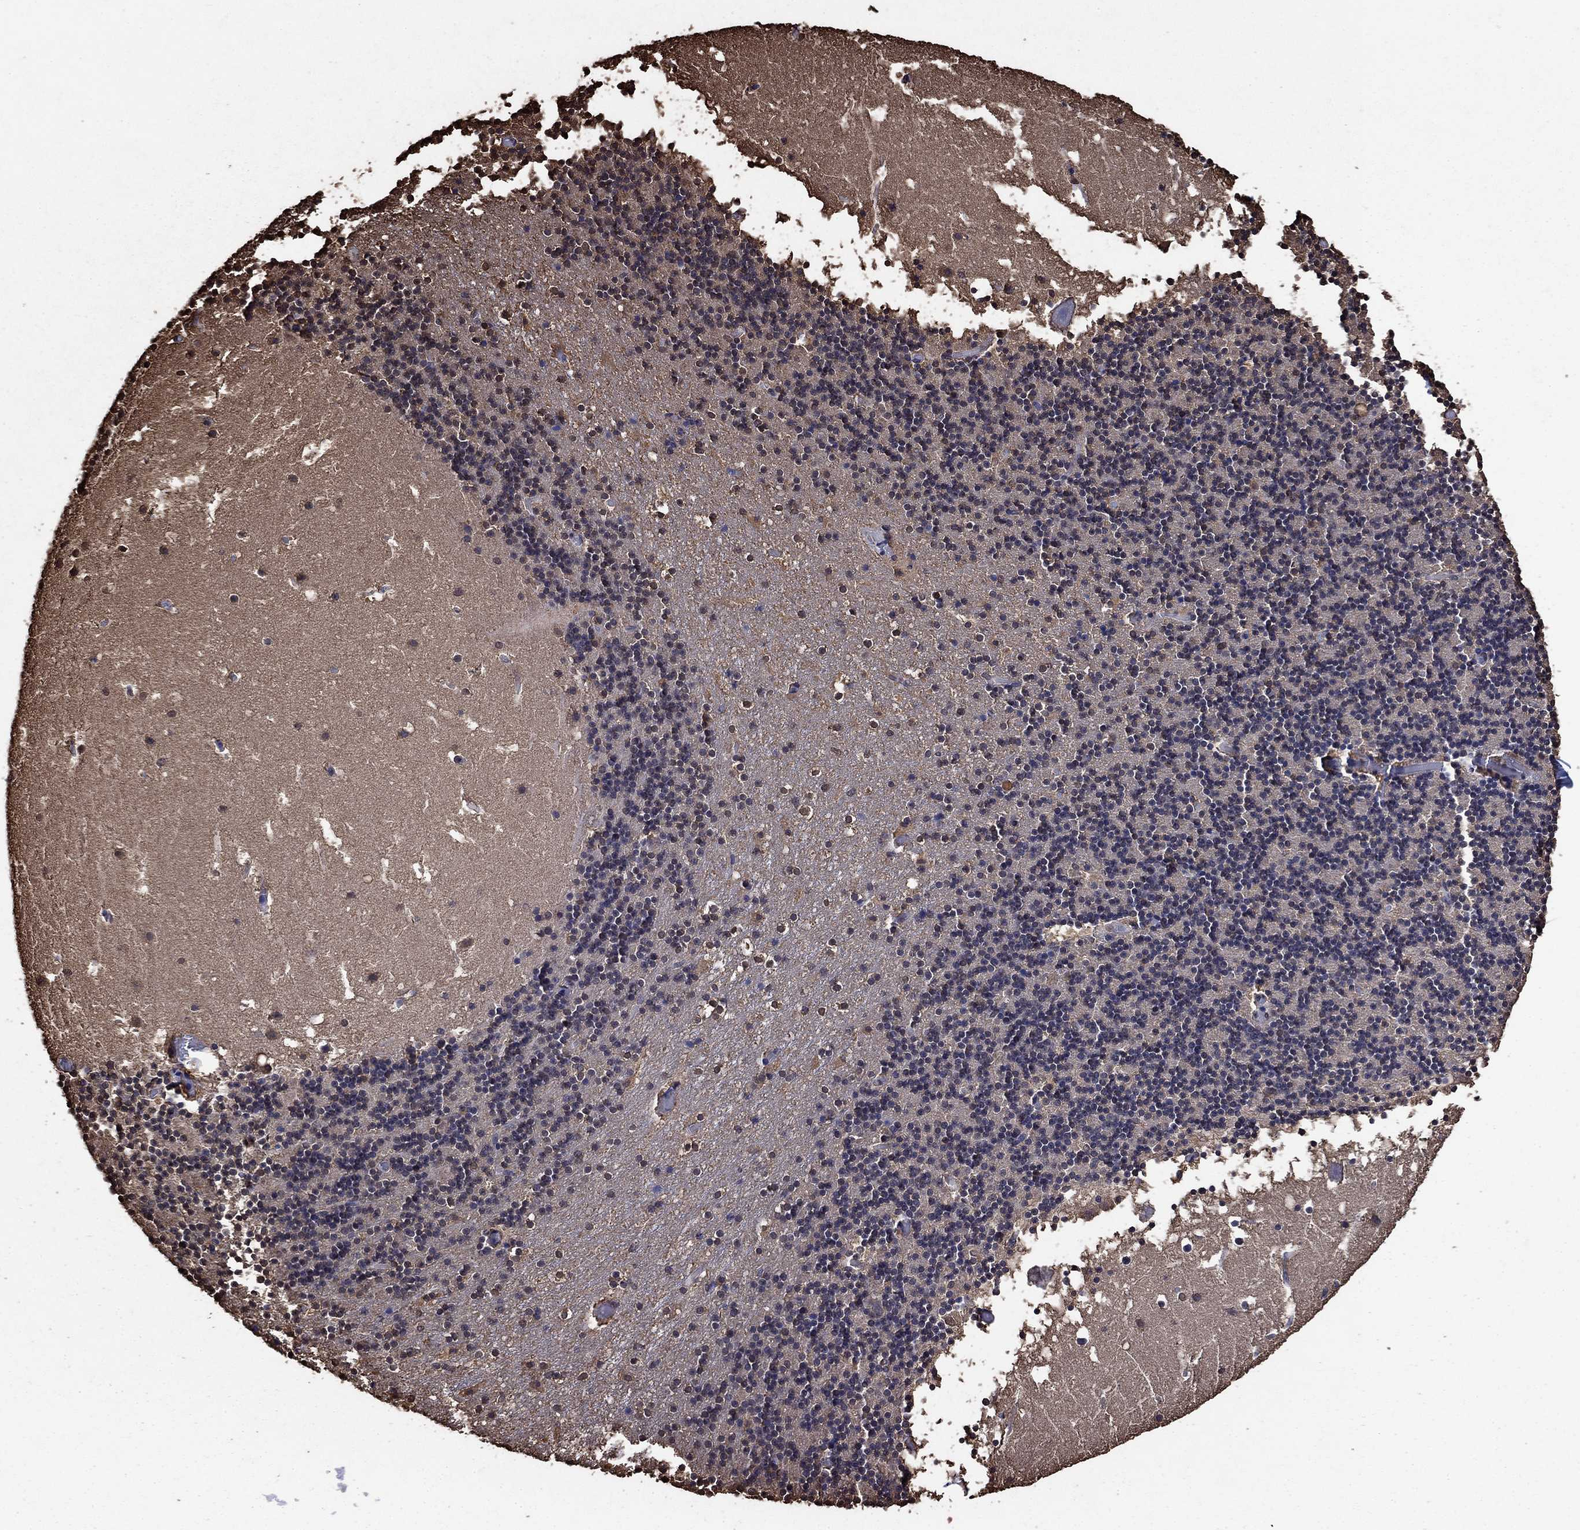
{"staining": {"intensity": "negative", "quantity": "none", "location": "none"}, "tissue": "cerebellum", "cell_type": "Cells in granular layer", "image_type": "normal", "snomed": [{"axis": "morphology", "description": "Normal tissue, NOS"}, {"axis": "topography", "description": "Cerebellum"}], "caption": "High magnification brightfield microscopy of unremarkable cerebellum stained with DAB (brown) and counterstained with hematoxylin (blue): cells in granular layer show no significant staining.", "gene": "GAPDH", "patient": {"sex": "male", "age": 37}}